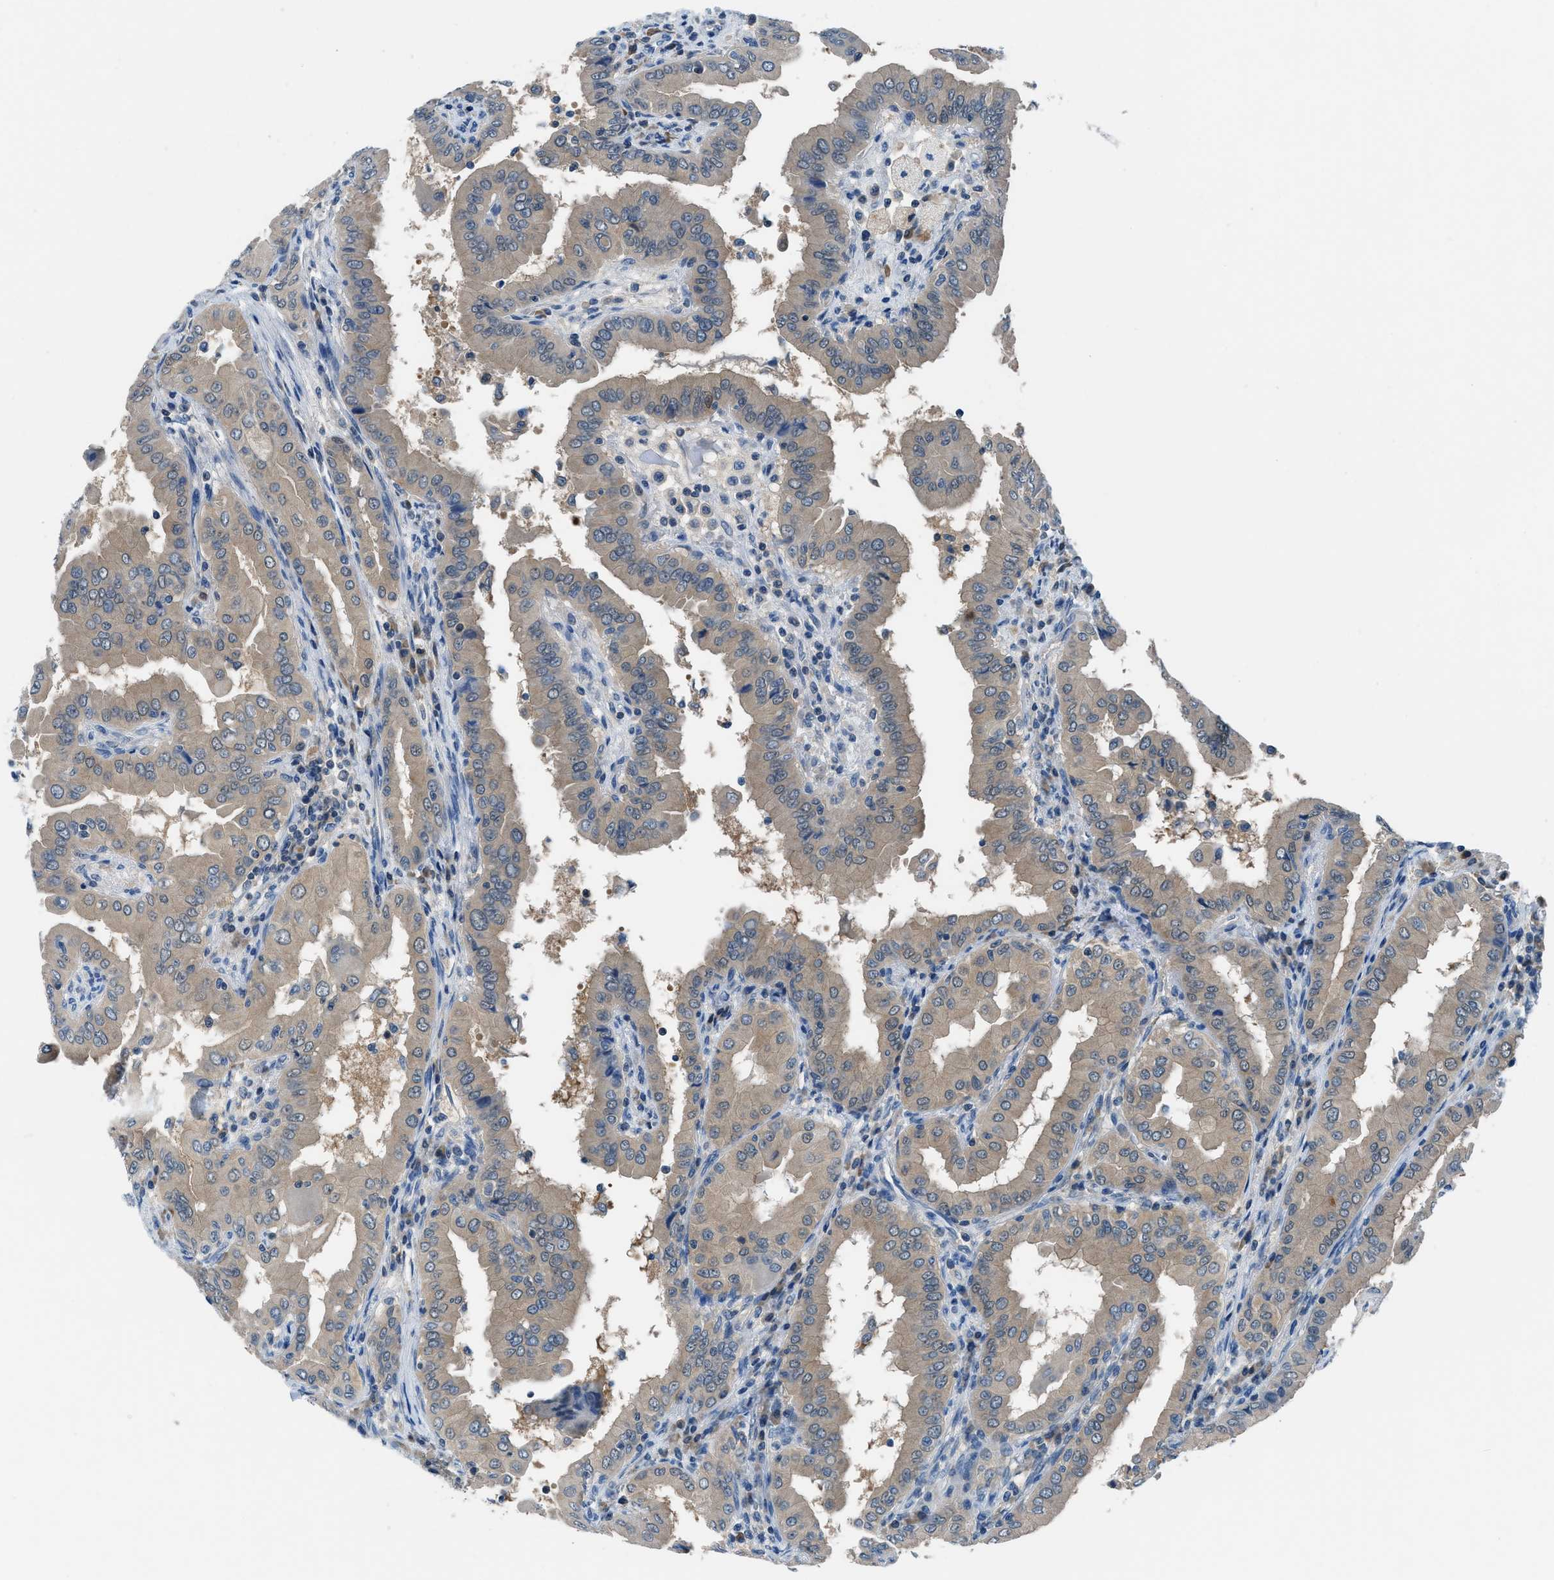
{"staining": {"intensity": "weak", "quantity": "25%-75%", "location": "cytoplasmic/membranous"}, "tissue": "thyroid cancer", "cell_type": "Tumor cells", "image_type": "cancer", "snomed": [{"axis": "morphology", "description": "Papillary adenocarcinoma, NOS"}, {"axis": "topography", "description": "Thyroid gland"}], "caption": "Thyroid cancer (papillary adenocarcinoma) stained with a brown dye reveals weak cytoplasmic/membranous positive positivity in approximately 25%-75% of tumor cells.", "gene": "ACP1", "patient": {"sex": "male", "age": 33}}